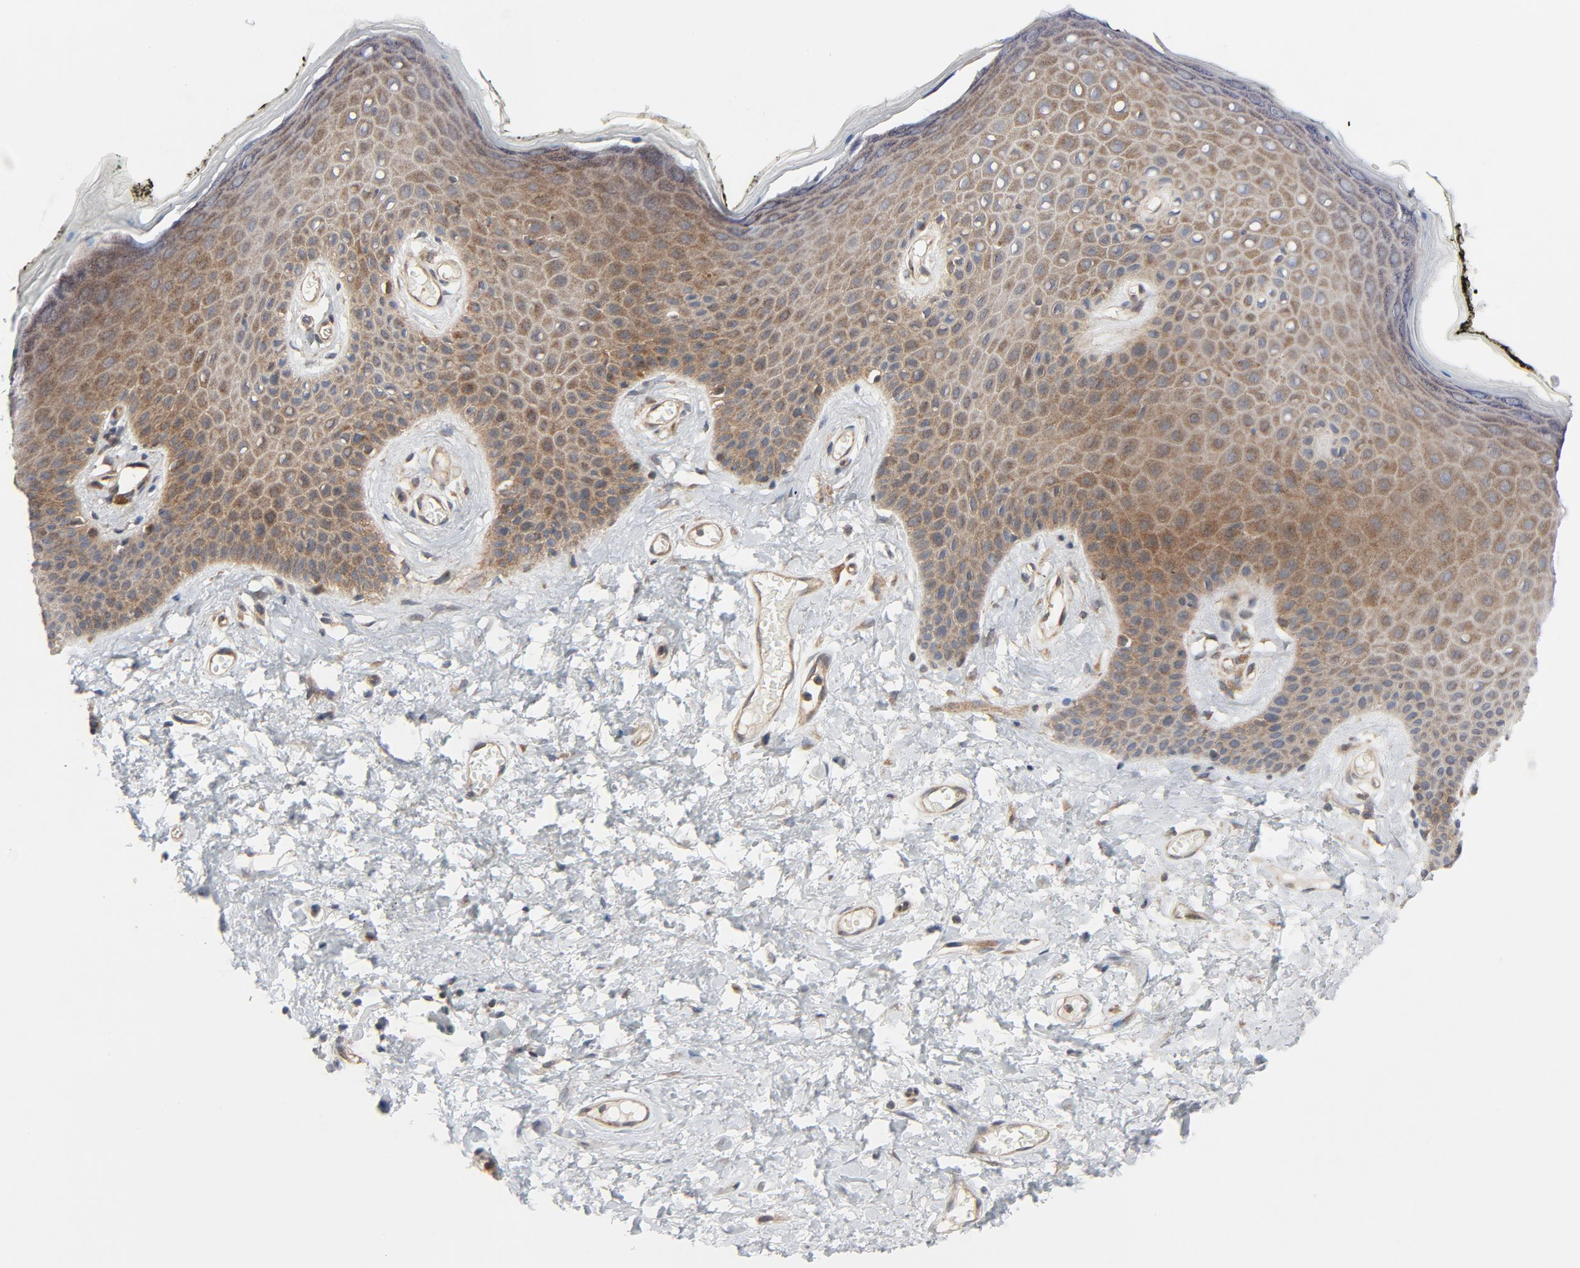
{"staining": {"intensity": "moderate", "quantity": ">75%", "location": "cytoplasmic/membranous"}, "tissue": "skin", "cell_type": "Epidermal cells", "image_type": "normal", "snomed": [{"axis": "morphology", "description": "Normal tissue, NOS"}, {"axis": "morphology", "description": "Inflammation, NOS"}, {"axis": "topography", "description": "Vulva"}], "caption": "Immunohistochemistry histopathology image of benign skin: skin stained using IHC displays medium levels of moderate protein expression localized specifically in the cytoplasmic/membranous of epidermal cells, appearing as a cytoplasmic/membranous brown color.", "gene": "TSG101", "patient": {"sex": "female", "age": 84}}